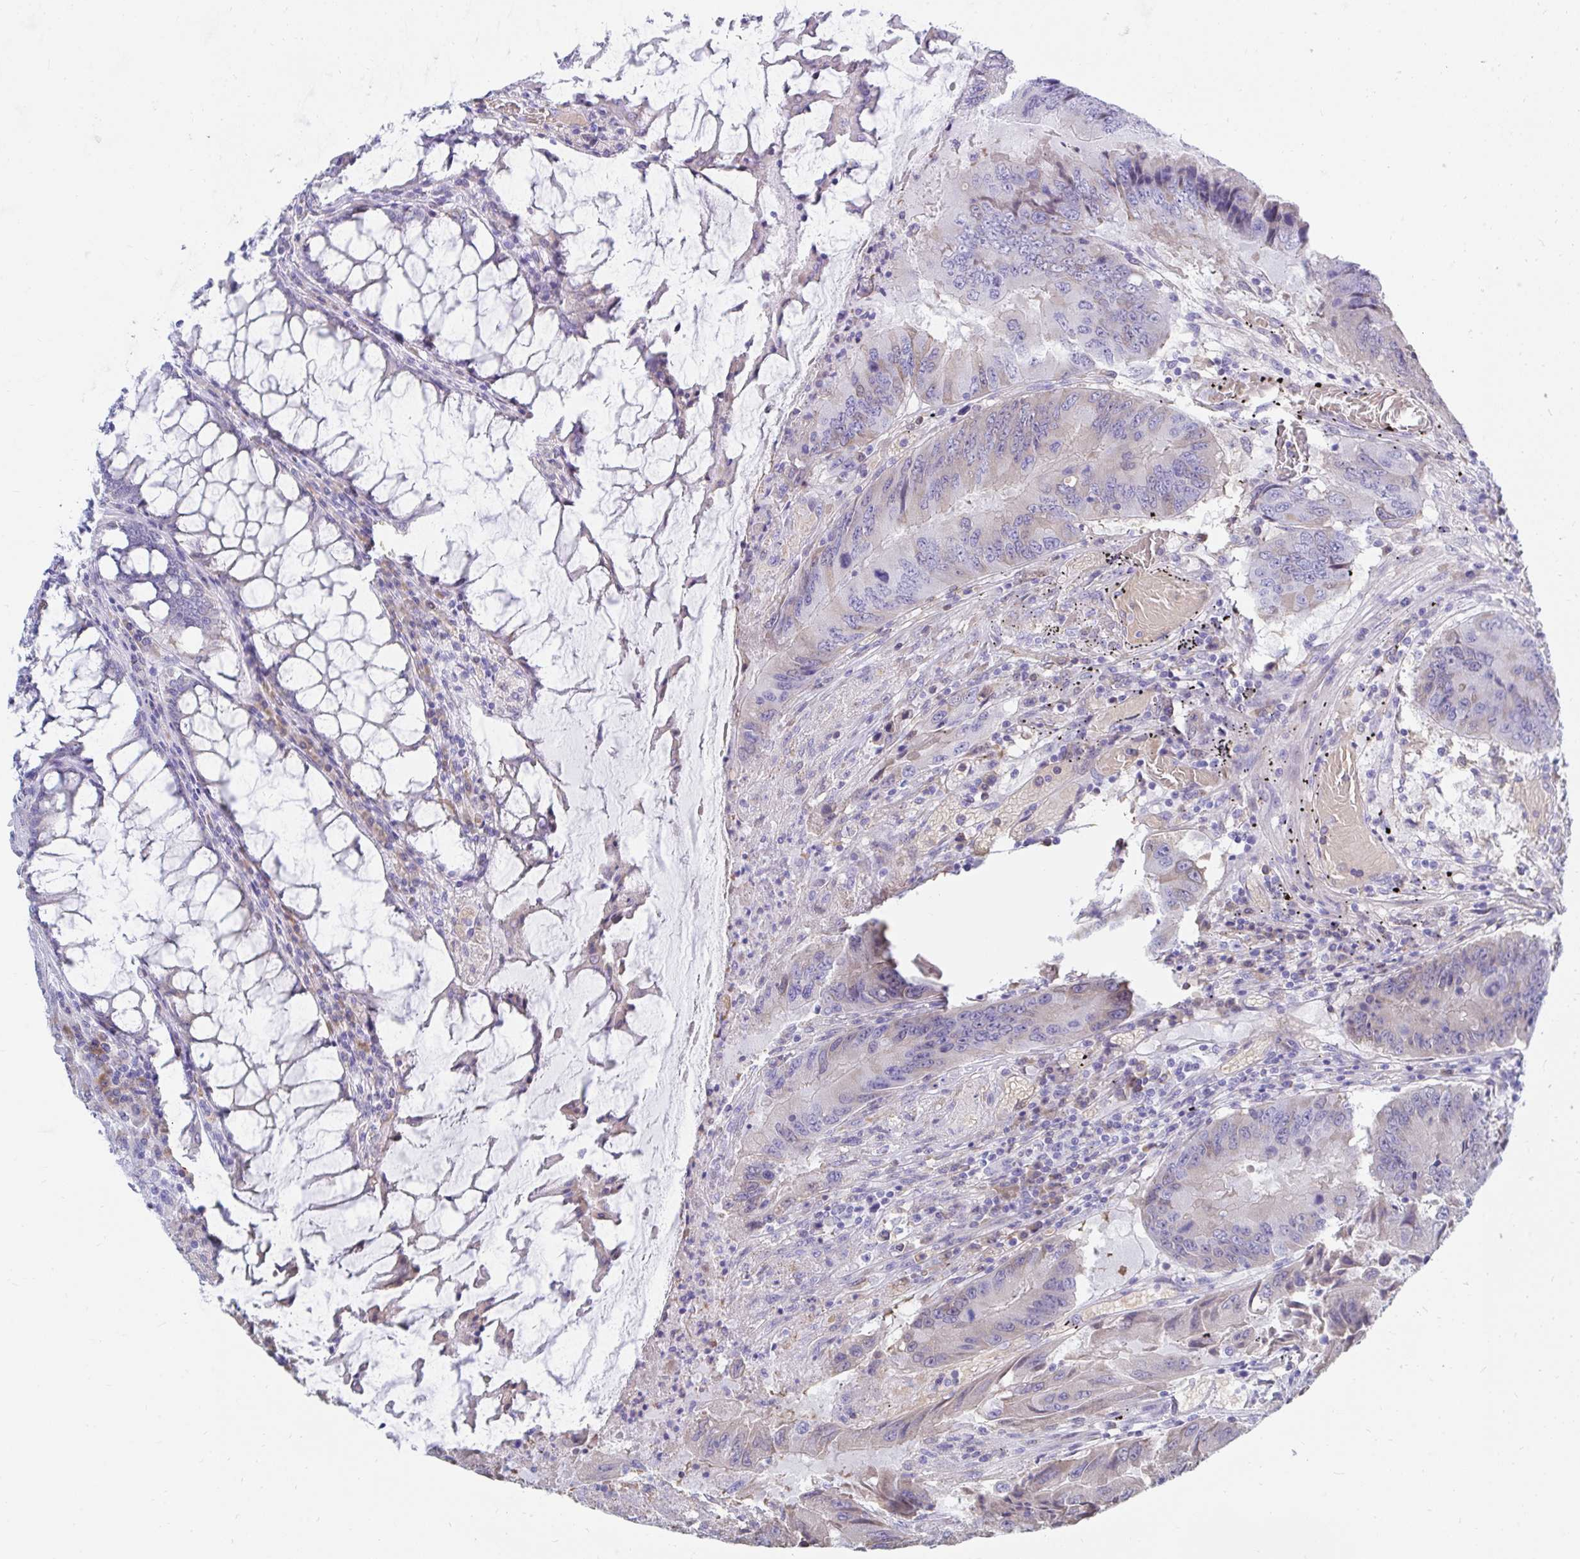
{"staining": {"intensity": "weak", "quantity": "<25%", "location": "cytoplasmic/membranous"}, "tissue": "colorectal cancer", "cell_type": "Tumor cells", "image_type": "cancer", "snomed": [{"axis": "morphology", "description": "Adenocarcinoma, NOS"}, {"axis": "topography", "description": "Colon"}], "caption": "Human adenocarcinoma (colorectal) stained for a protein using IHC demonstrates no expression in tumor cells.", "gene": "MROH2B", "patient": {"sex": "male", "age": 53}}